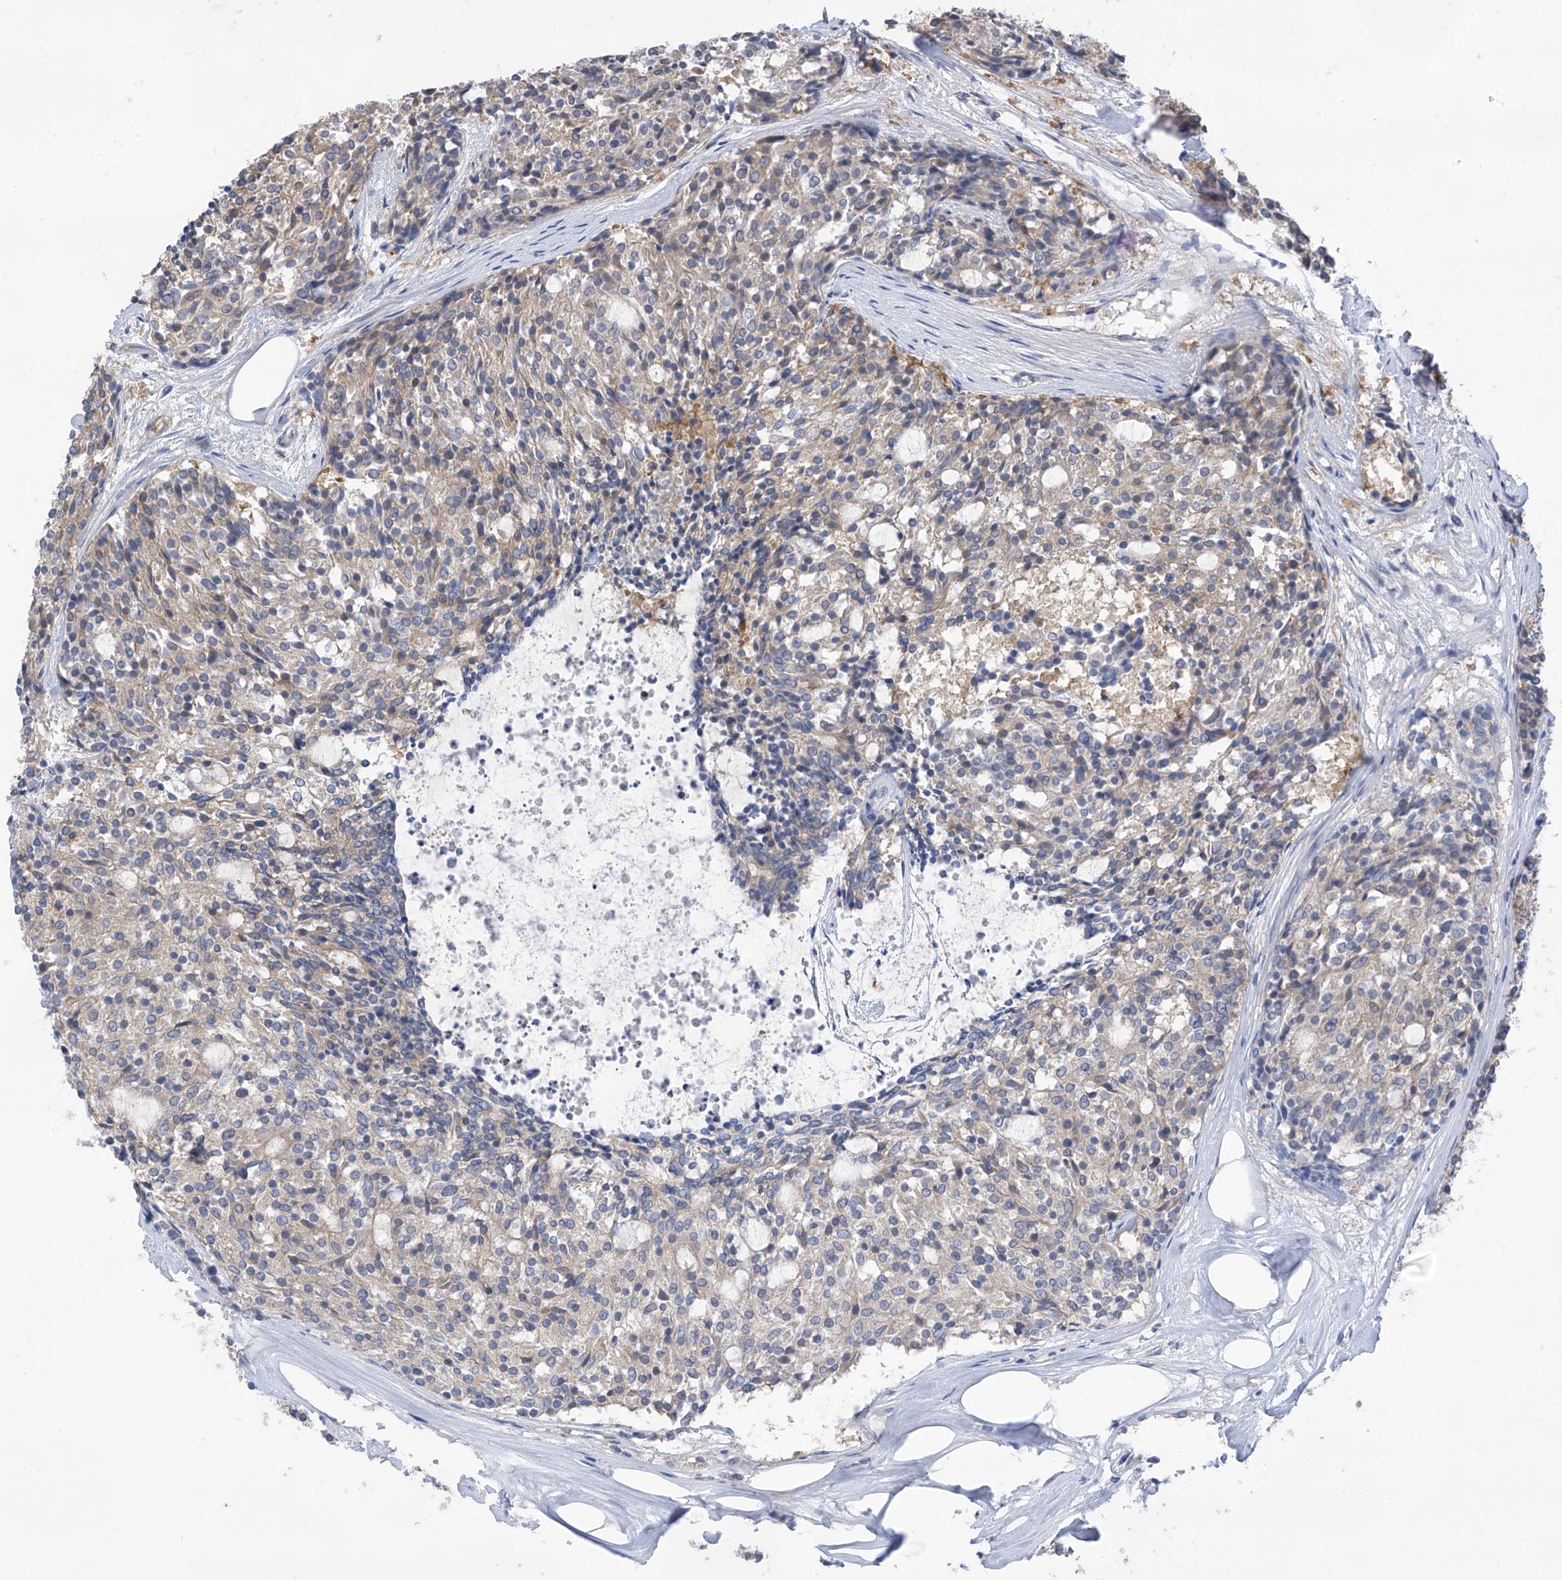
{"staining": {"intensity": "weak", "quantity": "<25%", "location": "cytoplasmic/membranous"}, "tissue": "carcinoid", "cell_type": "Tumor cells", "image_type": "cancer", "snomed": [{"axis": "morphology", "description": "Carcinoid, malignant, NOS"}, {"axis": "topography", "description": "Pancreas"}], "caption": "Photomicrograph shows no protein positivity in tumor cells of carcinoid (malignant) tissue.", "gene": "PHACTR4", "patient": {"sex": "female", "age": 54}}